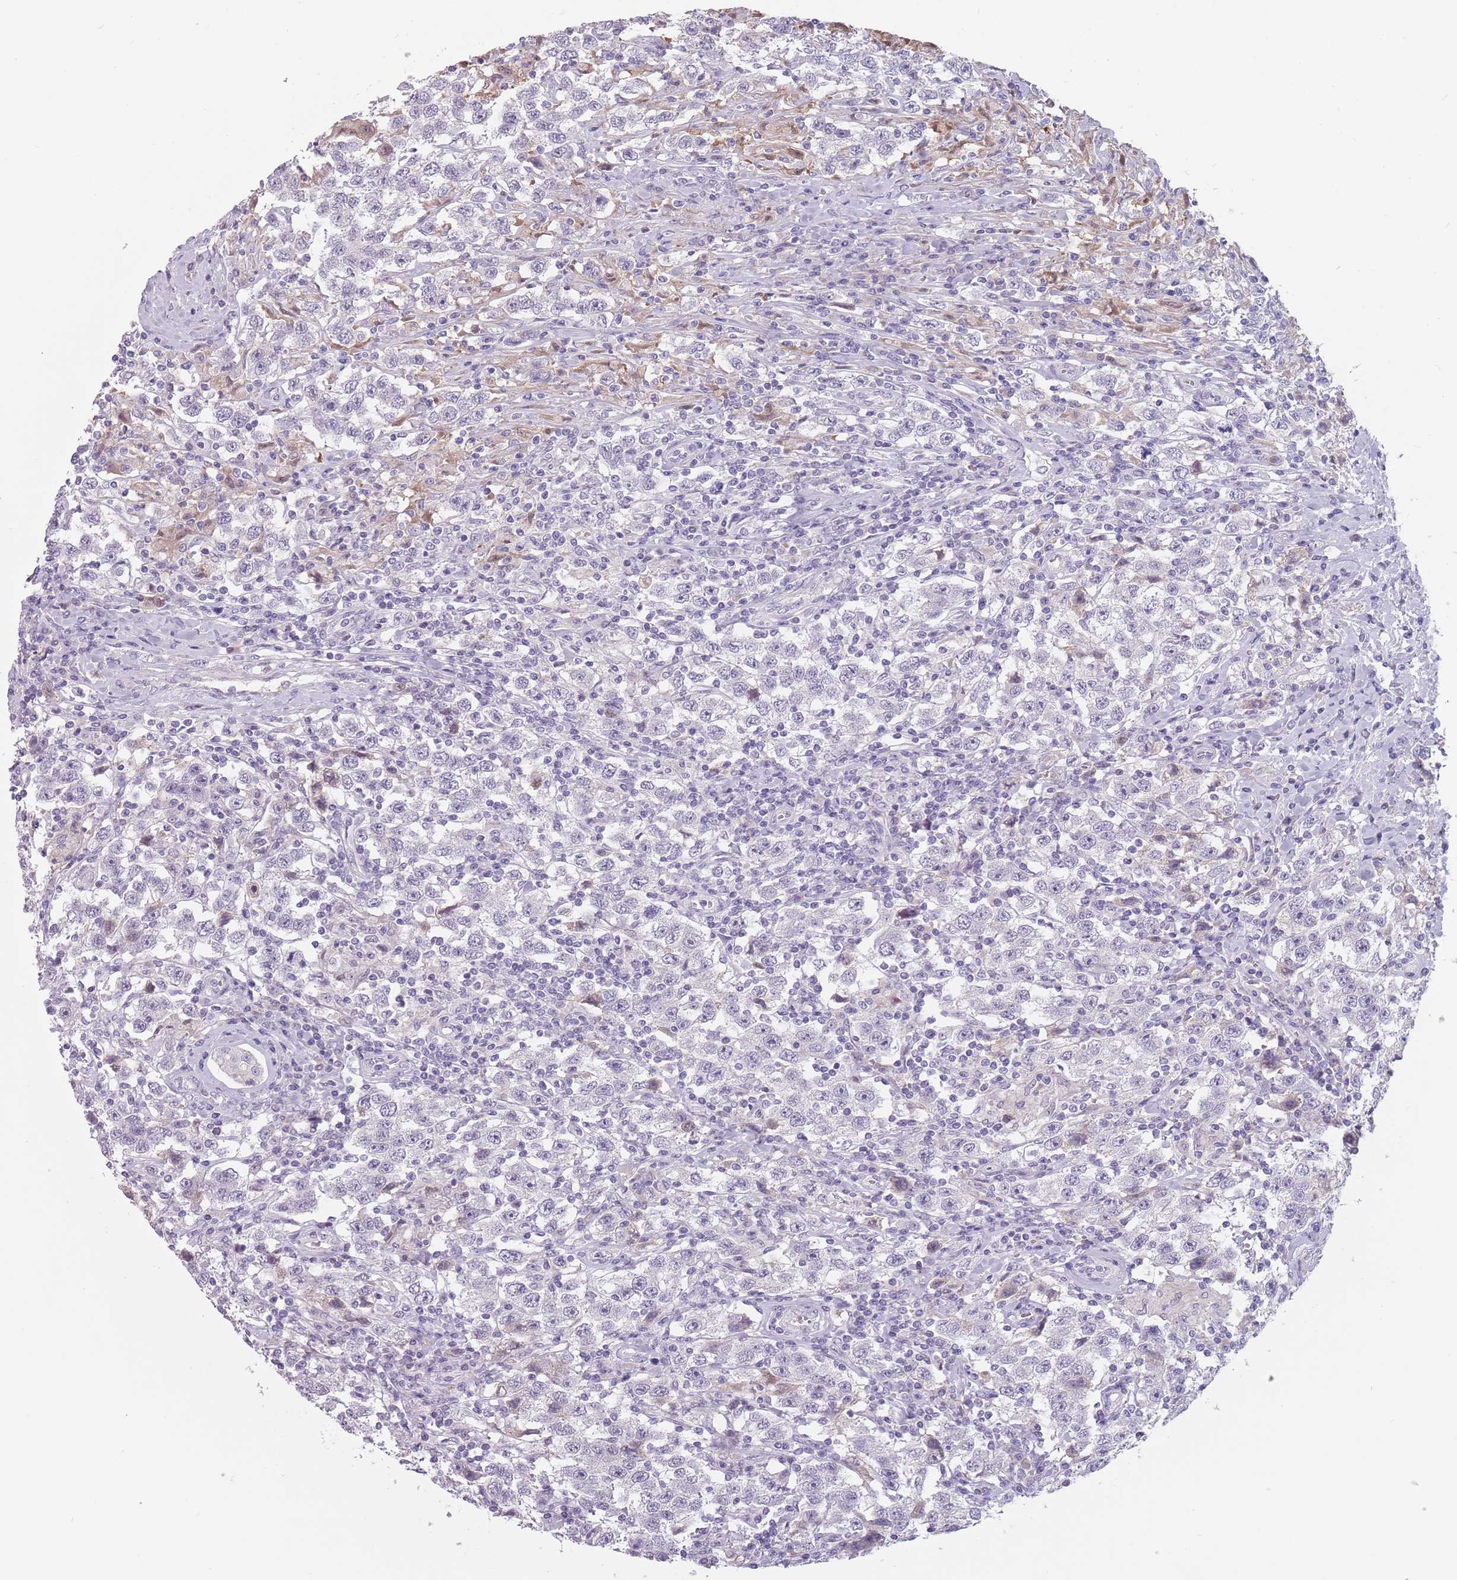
{"staining": {"intensity": "negative", "quantity": "none", "location": "none"}, "tissue": "testis cancer", "cell_type": "Tumor cells", "image_type": "cancer", "snomed": [{"axis": "morphology", "description": "Seminoma, NOS"}, {"axis": "topography", "description": "Testis"}], "caption": "Testis cancer was stained to show a protein in brown. There is no significant staining in tumor cells.", "gene": "CEP19", "patient": {"sex": "male", "age": 41}}